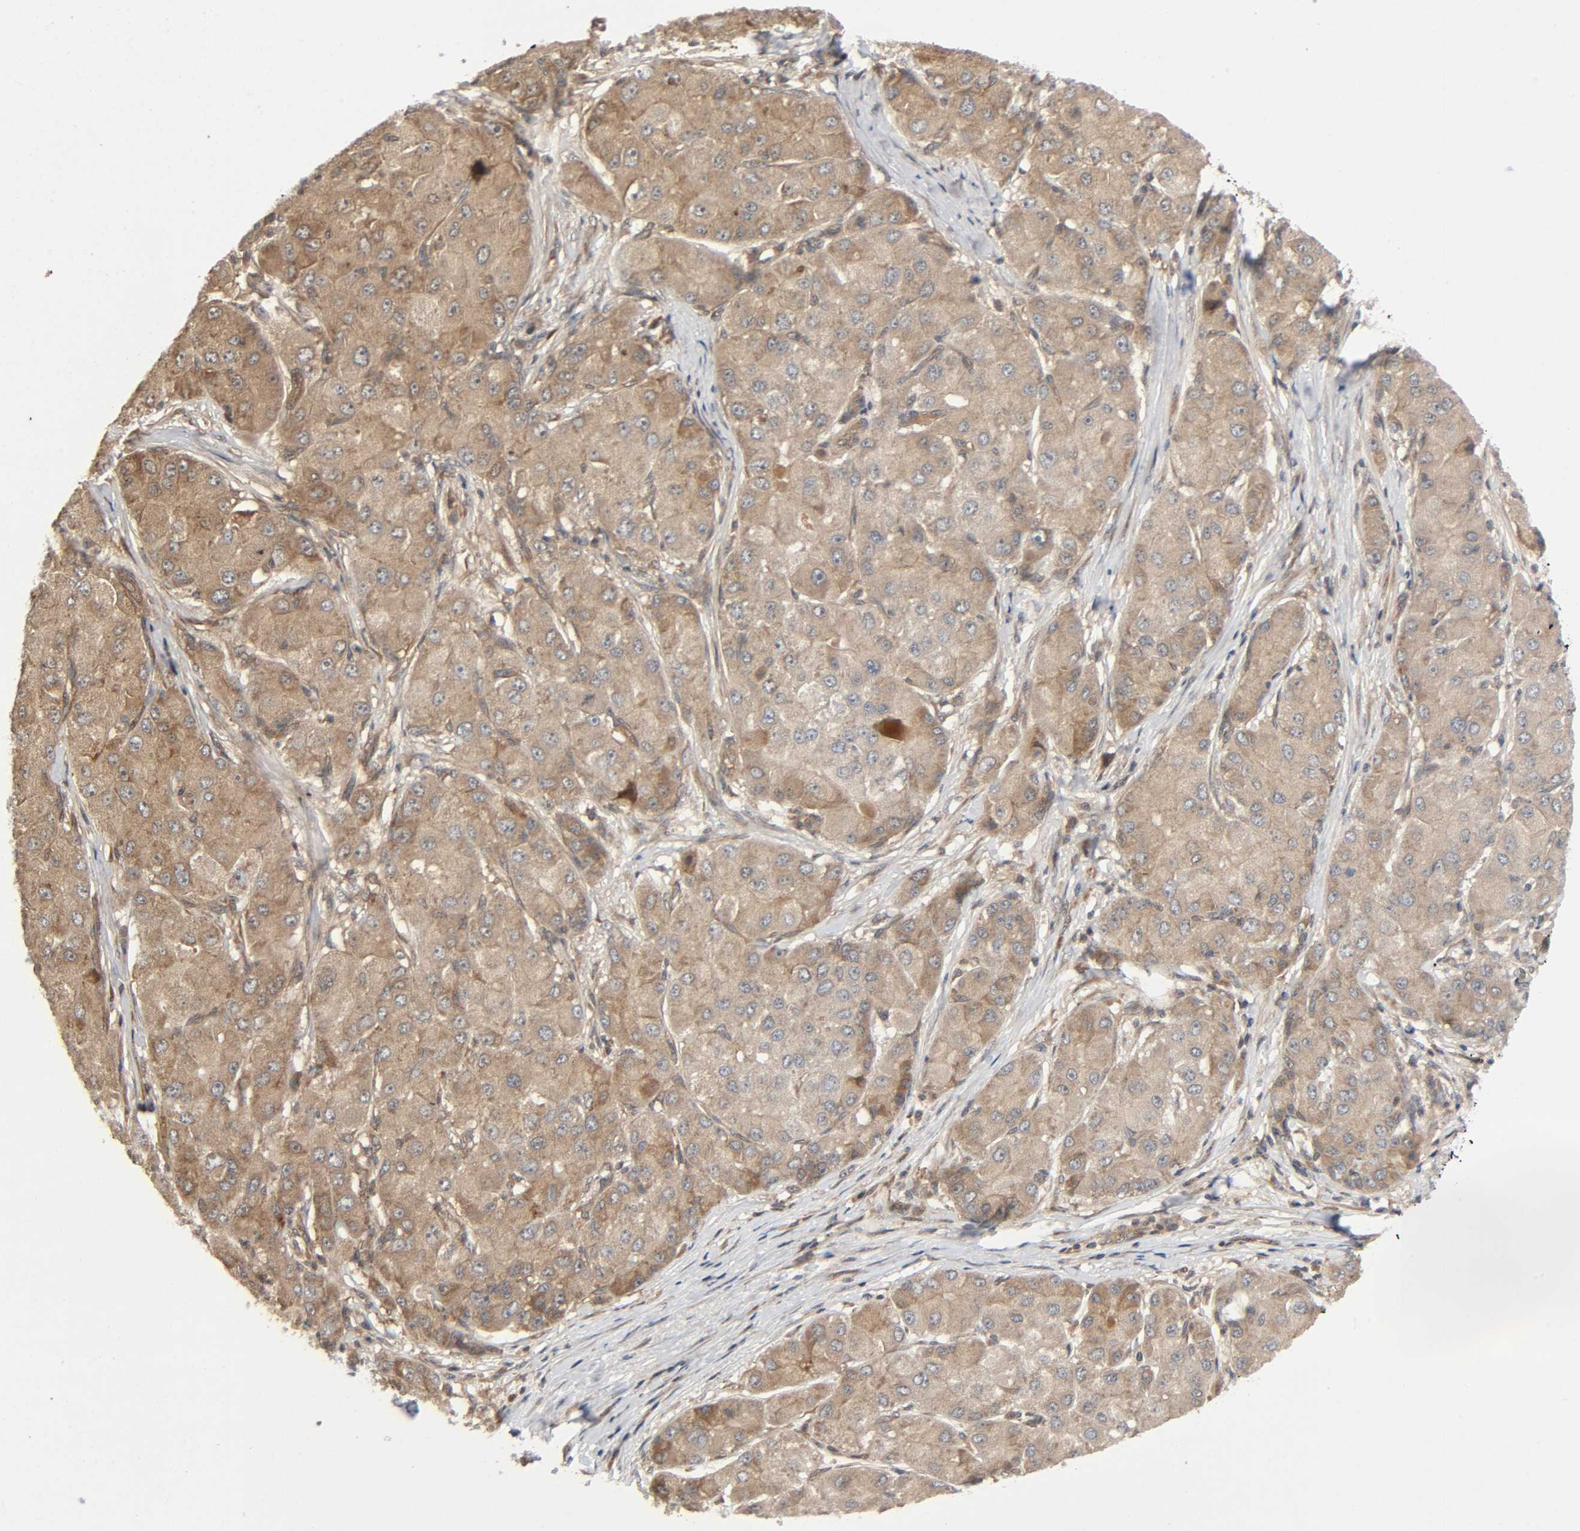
{"staining": {"intensity": "weak", "quantity": ">75%", "location": "cytoplasmic/membranous"}, "tissue": "liver cancer", "cell_type": "Tumor cells", "image_type": "cancer", "snomed": [{"axis": "morphology", "description": "Carcinoma, Hepatocellular, NOS"}, {"axis": "topography", "description": "Liver"}], "caption": "Protein staining of liver cancer (hepatocellular carcinoma) tissue shows weak cytoplasmic/membranous staining in approximately >75% of tumor cells.", "gene": "PPP2R1B", "patient": {"sex": "male", "age": 80}}